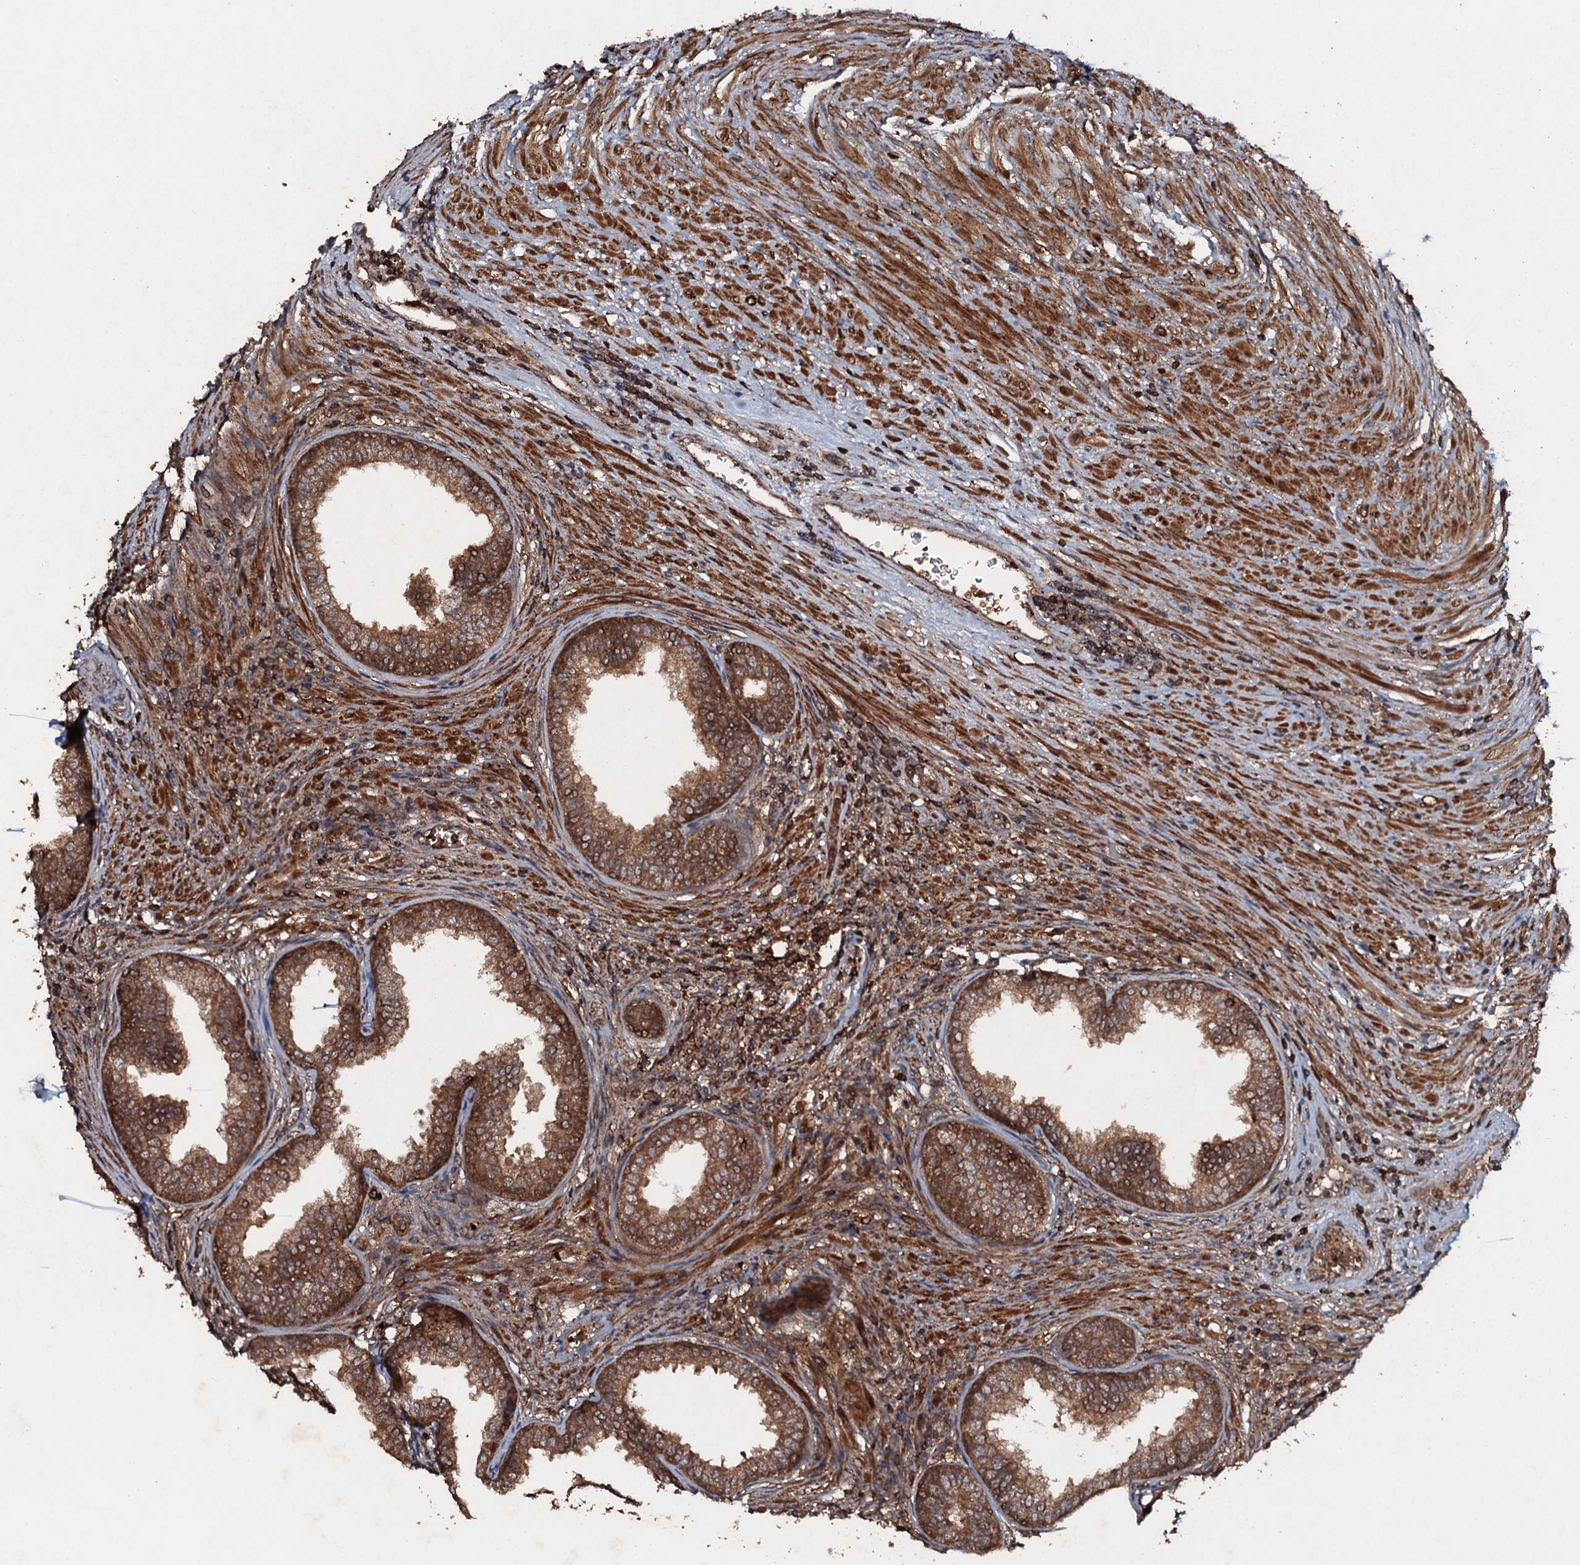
{"staining": {"intensity": "strong", "quantity": ">75%", "location": "cytoplasmic/membranous"}, "tissue": "prostate", "cell_type": "Glandular cells", "image_type": "normal", "snomed": [{"axis": "morphology", "description": "Normal tissue, NOS"}, {"axis": "topography", "description": "Prostate"}], "caption": "Brown immunohistochemical staining in unremarkable prostate displays strong cytoplasmic/membranous positivity in approximately >75% of glandular cells.", "gene": "ADGRG3", "patient": {"sex": "male", "age": 76}}